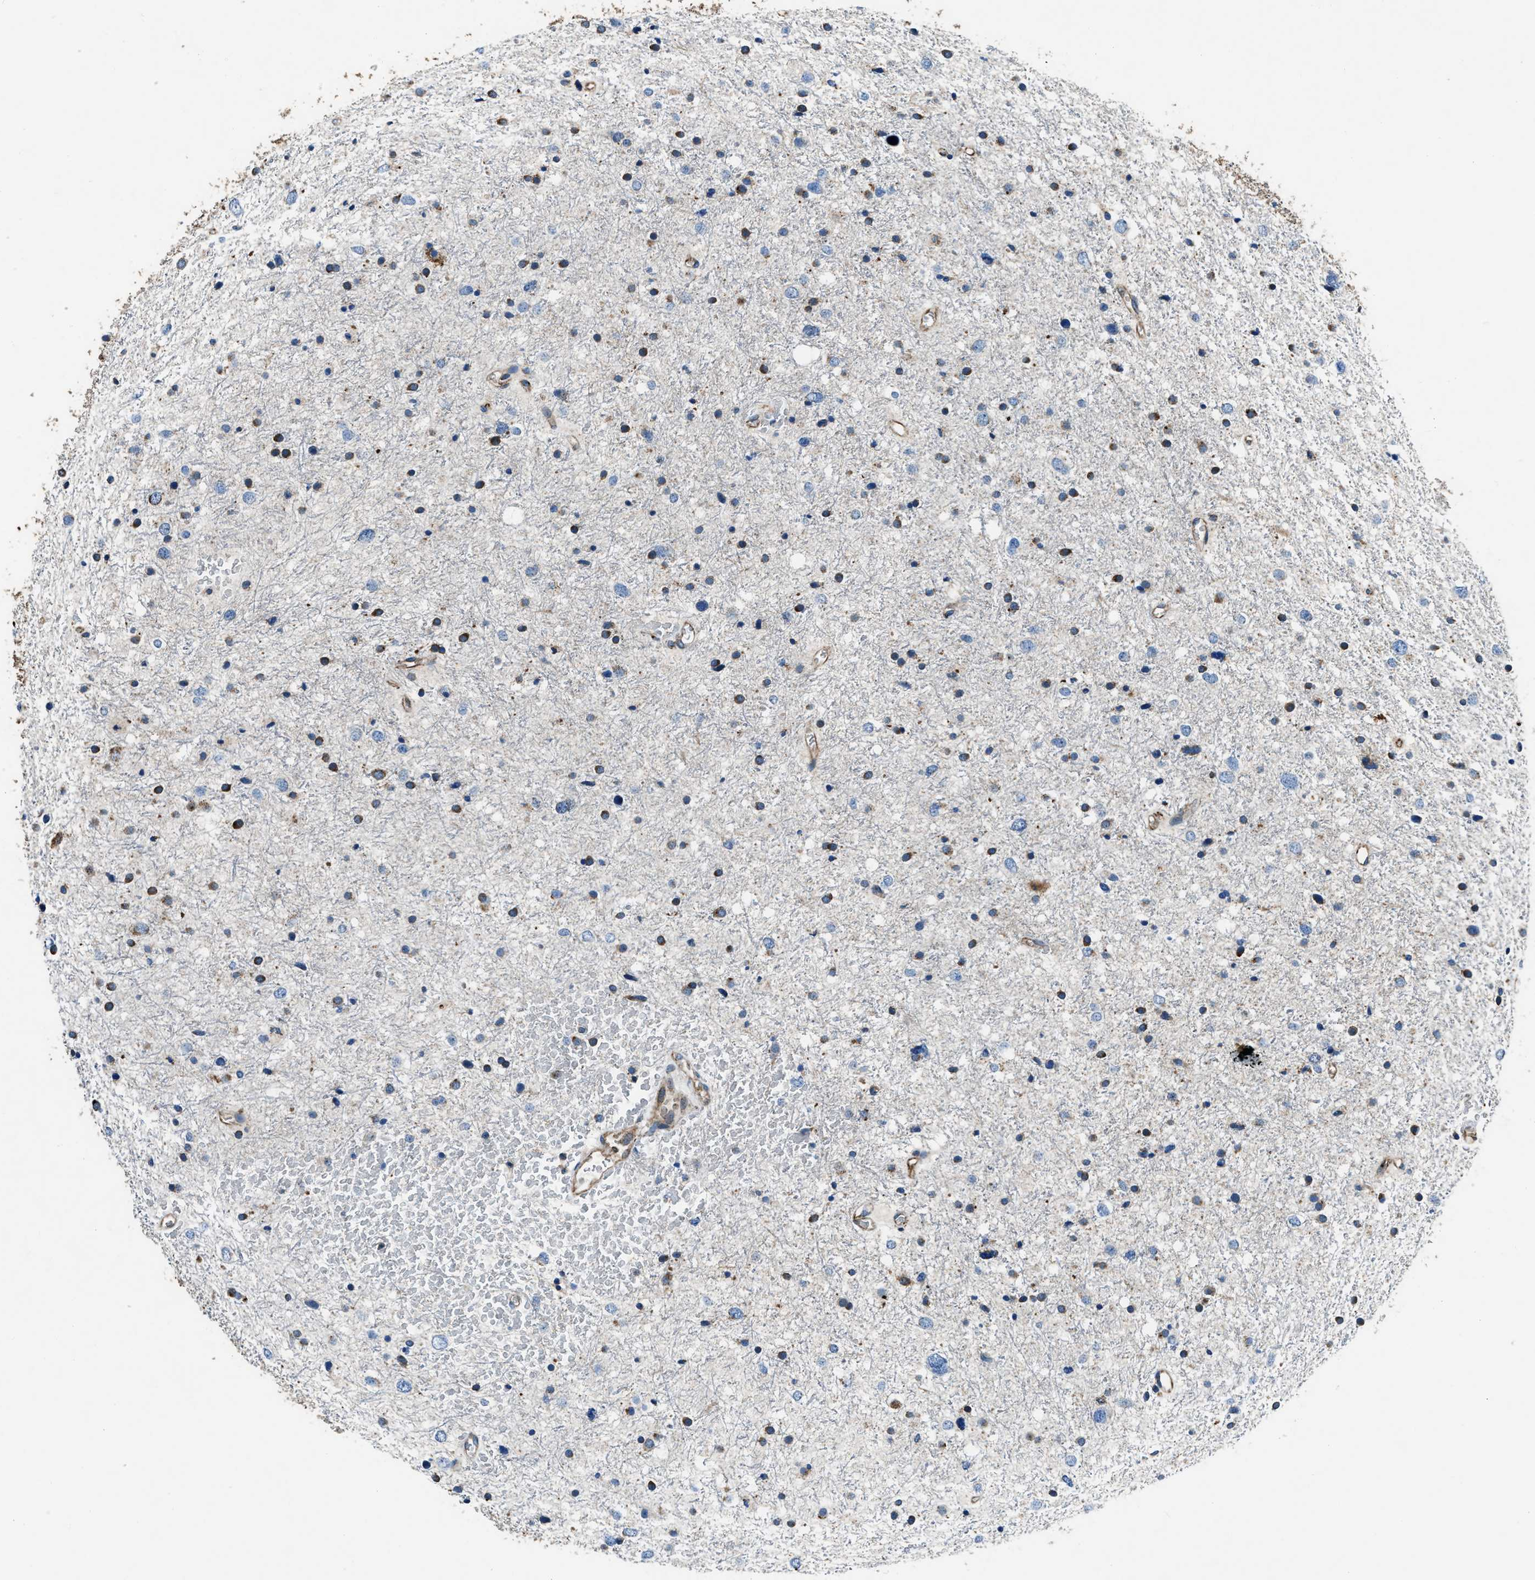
{"staining": {"intensity": "strong", "quantity": "25%-75%", "location": "cytoplasmic/membranous"}, "tissue": "glioma", "cell_type": "Tumor cells", "image_type": "cancer", "snomed": [{"axis": "morphology", "description": "Glioma, malignant, Low grade"}, {"axis": "topography", "description": "Brain"}], "caption": "Glioma tissue shows strong cytoplasmic/membranous staining in about 25%-75% of tumor cells", "gene": "OGDH", "patient": {"sex": "female", "age": 37}}